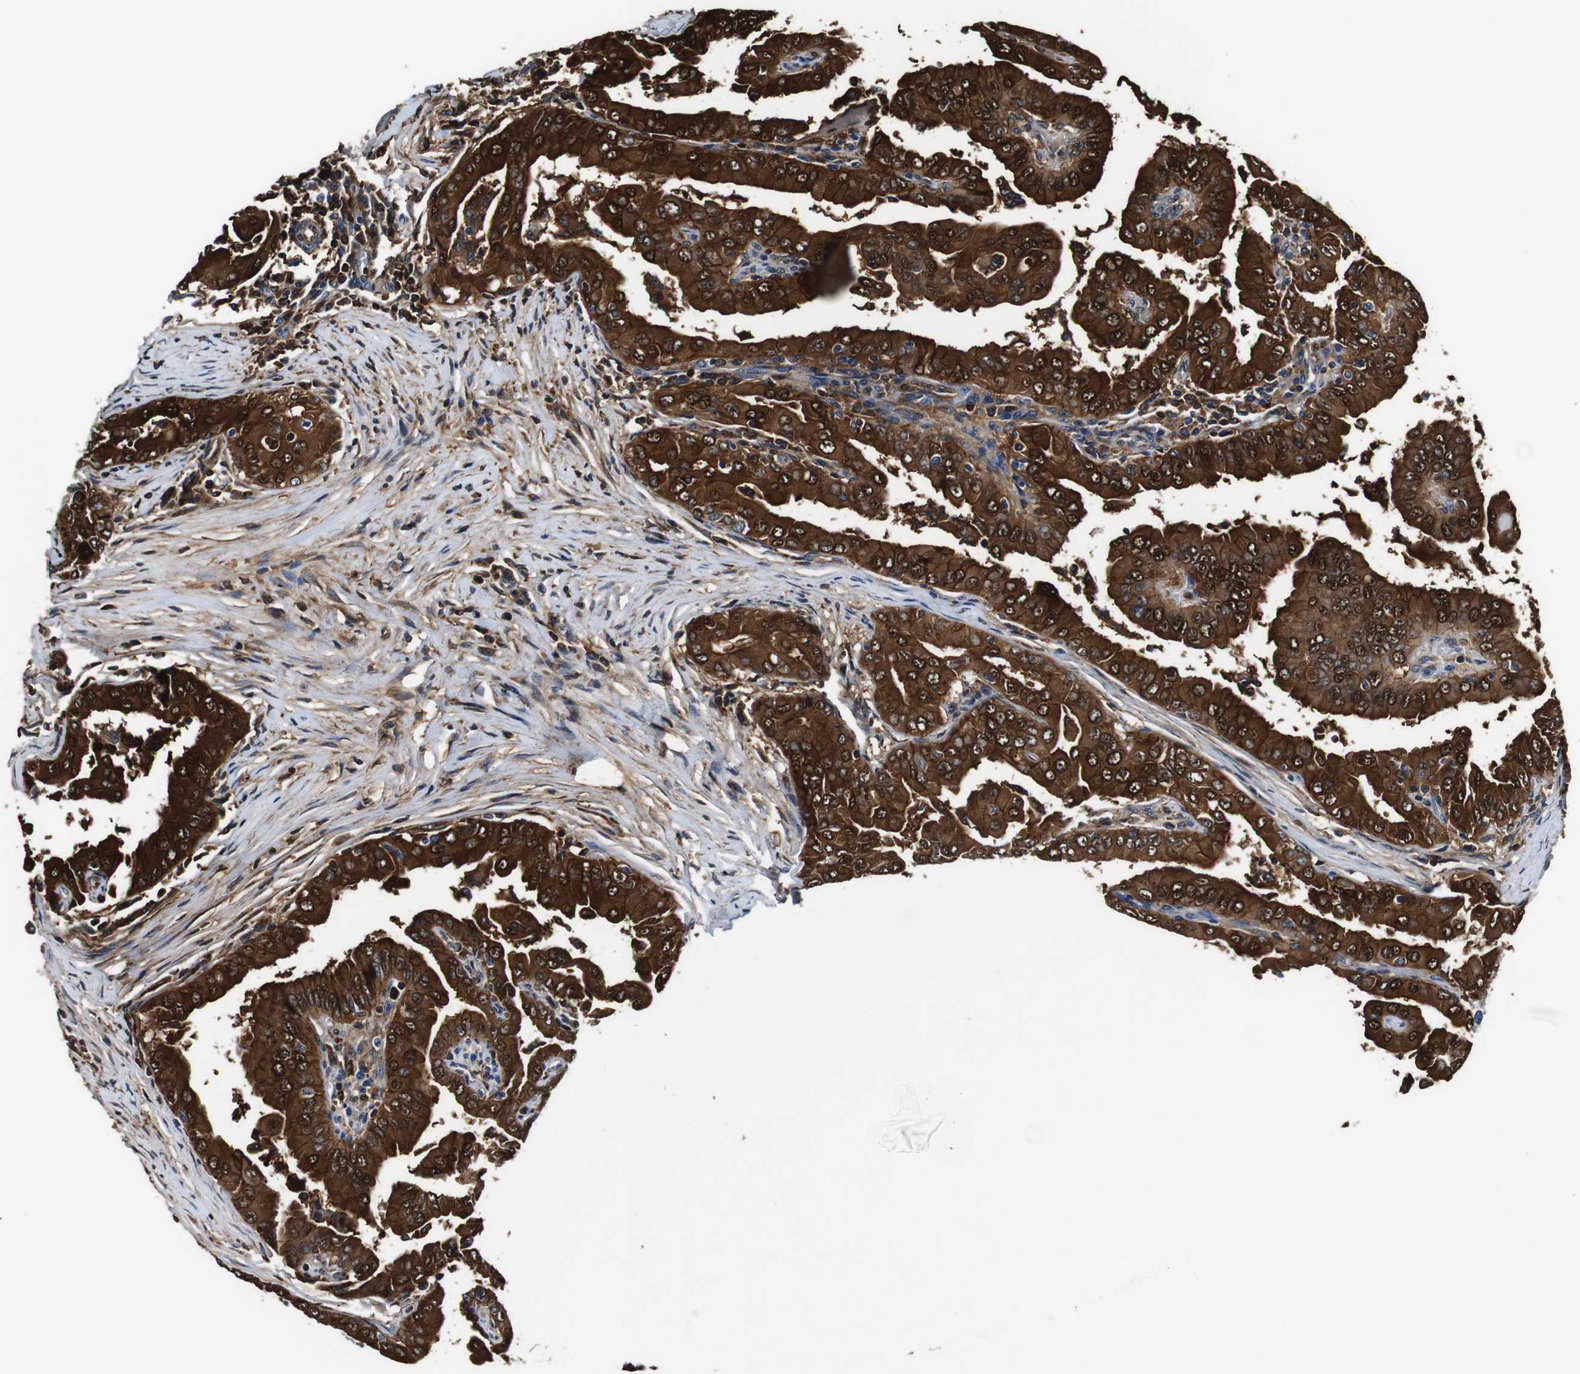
{"staining": {"intensity": "strong", "quantity": ">75%", "location": "cytoplasmic/membranous,nuclear"}, "tissue": "thyroid cancer", "cell_type": "Tumor cells", "image_type": "cancer", "snomed": [{"axis": "morphology", "description": "Papillary adenocarcinoma, NOS"}, {"axis": "topography", "description": "Thyroid gland"}], "caption": "Tumor cells show high levels of strong cytoplasmic/membranous and nuclear expression in about >75% of cells in thyroid papillary adenocarcinoma.", "gene": "ANXA1", "patient": {"sex": "male", "age": 33}}